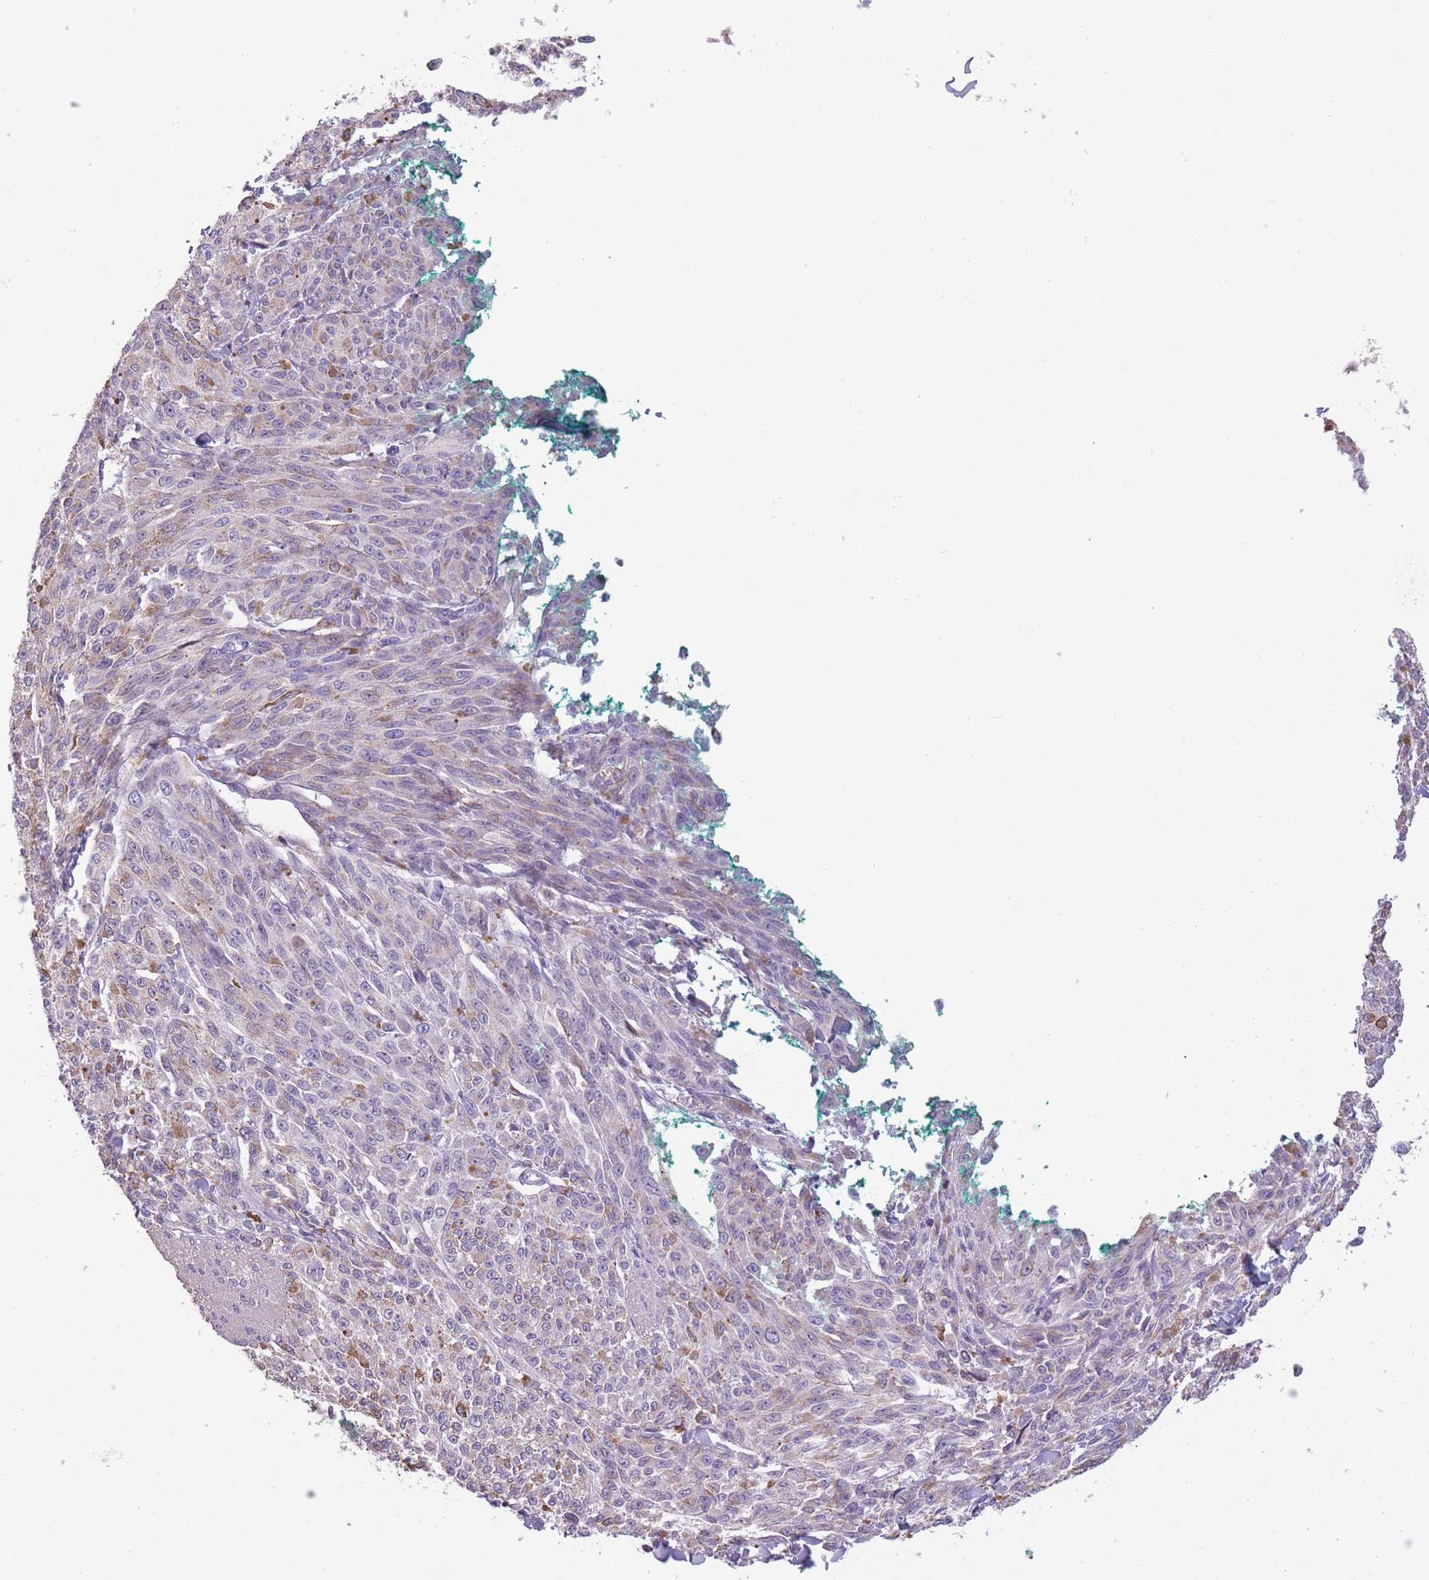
{"staining": {"intensity": "negative", "quantity": "none", "location": "none"}, "tissue": "melanoma", "cell_type": "Tumor cells", "image_type": "cancer", "snomed": [{"axis": "morphology", "description": "Malignant melanoma, NOS"}, {"axis": "topography", "description": "Skin"}], "caption": "Tumor cells show no significant protein expression in melanoma.", "gene": "WDR70", "patient": {"sex": "female", "age": 52}}